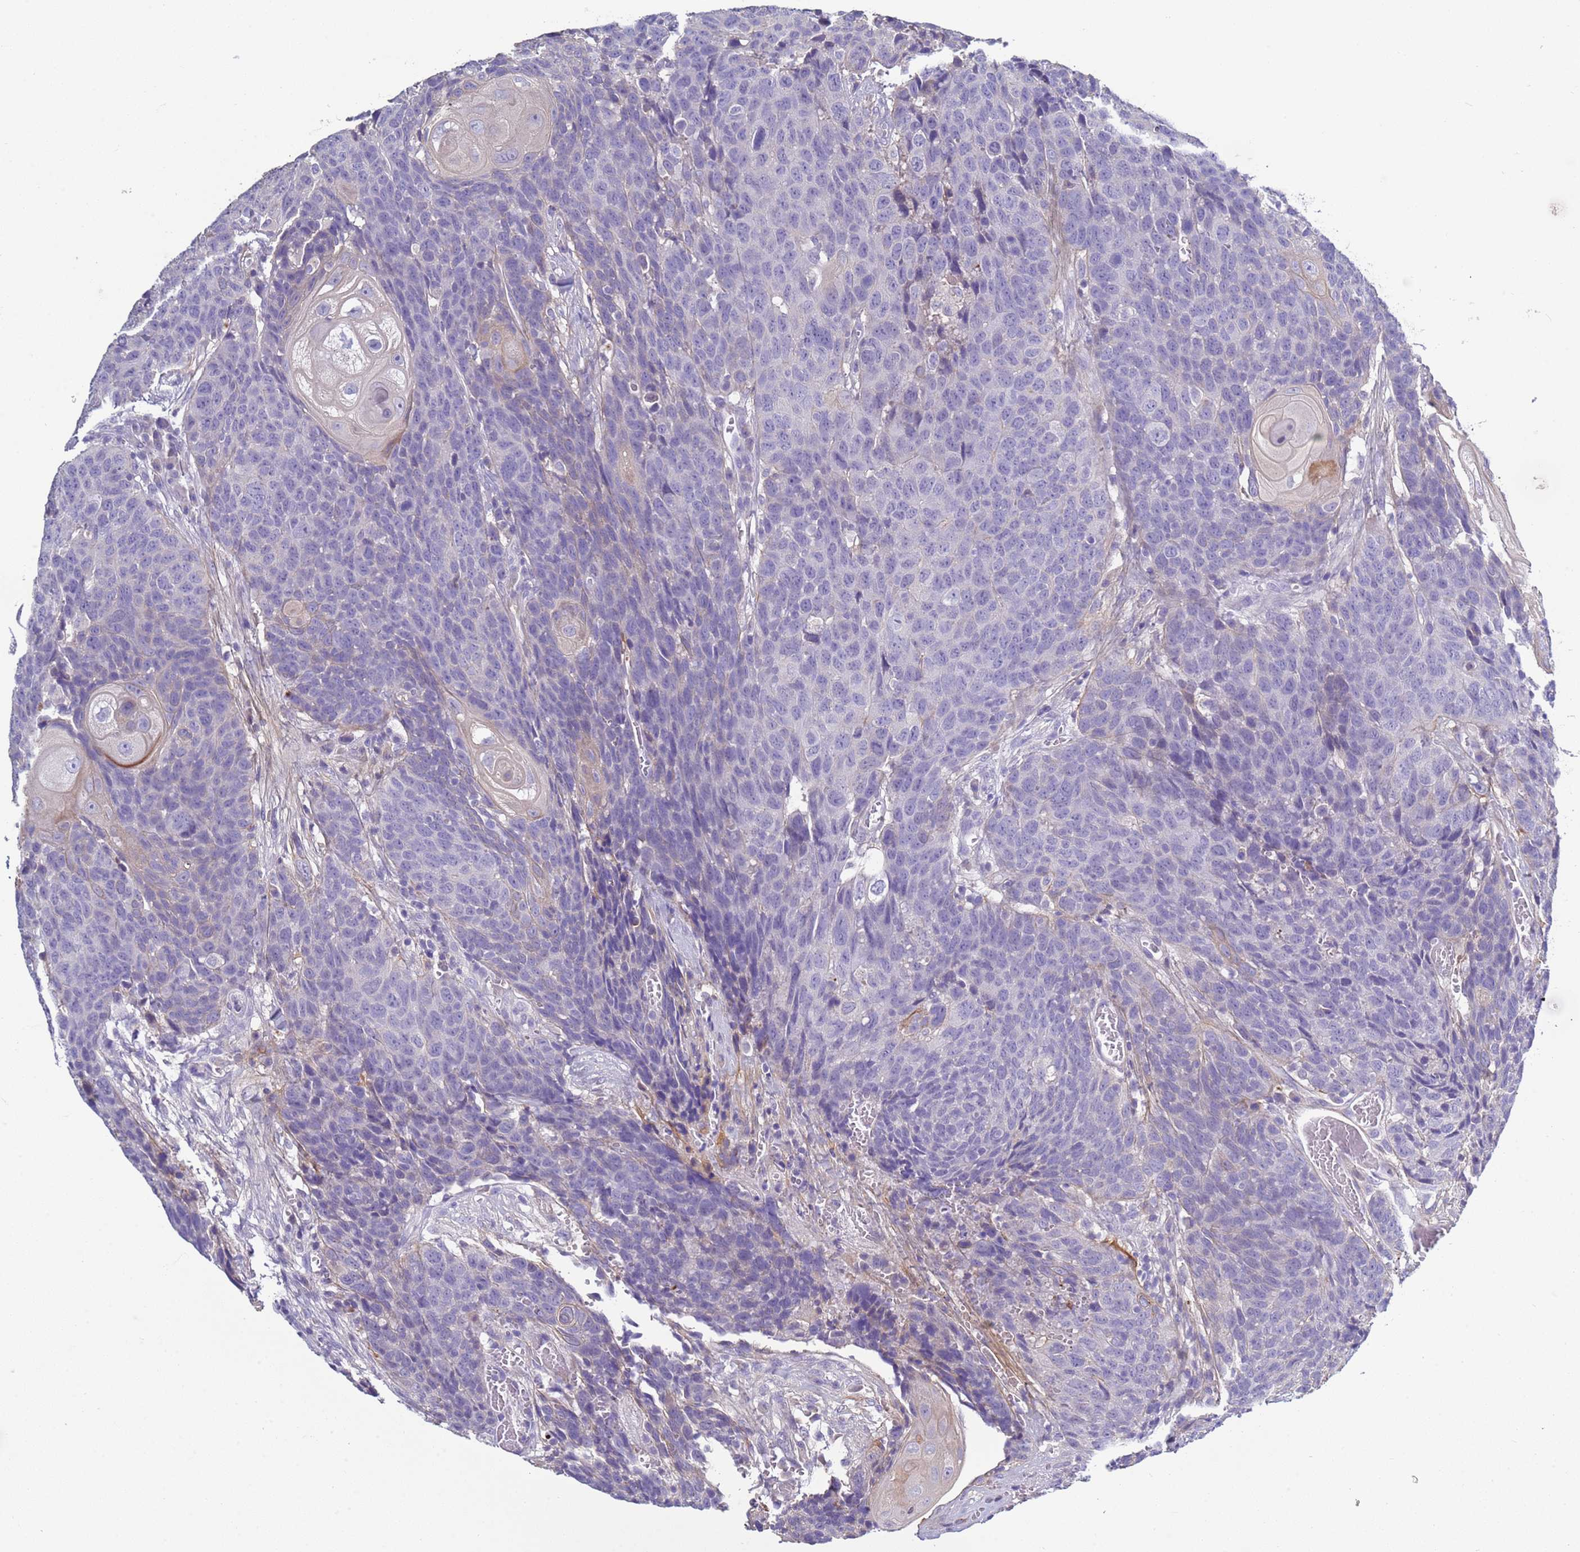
{"staining": {"intensity": "negative", "quantity": "none", "location": "none"}, "tissue": "head and neck cancer", "cell_type": "Tumor cells", "image_type": "cancer", "snomed": [{"axis": "morphology", "description": "Squamous cell carcinoma, NOS"}, {"axis": "topography", "description": "Head-Neck"}], "caption": "Head and neck cancer was stained to show a protein in brown. There is no significant expression in tumor cells. (DAB immunohistochemistry (IHC) with hematoxylin counter stain).", "gene": "TRIM51", "patient": {"sex": "male", "age": 66}}